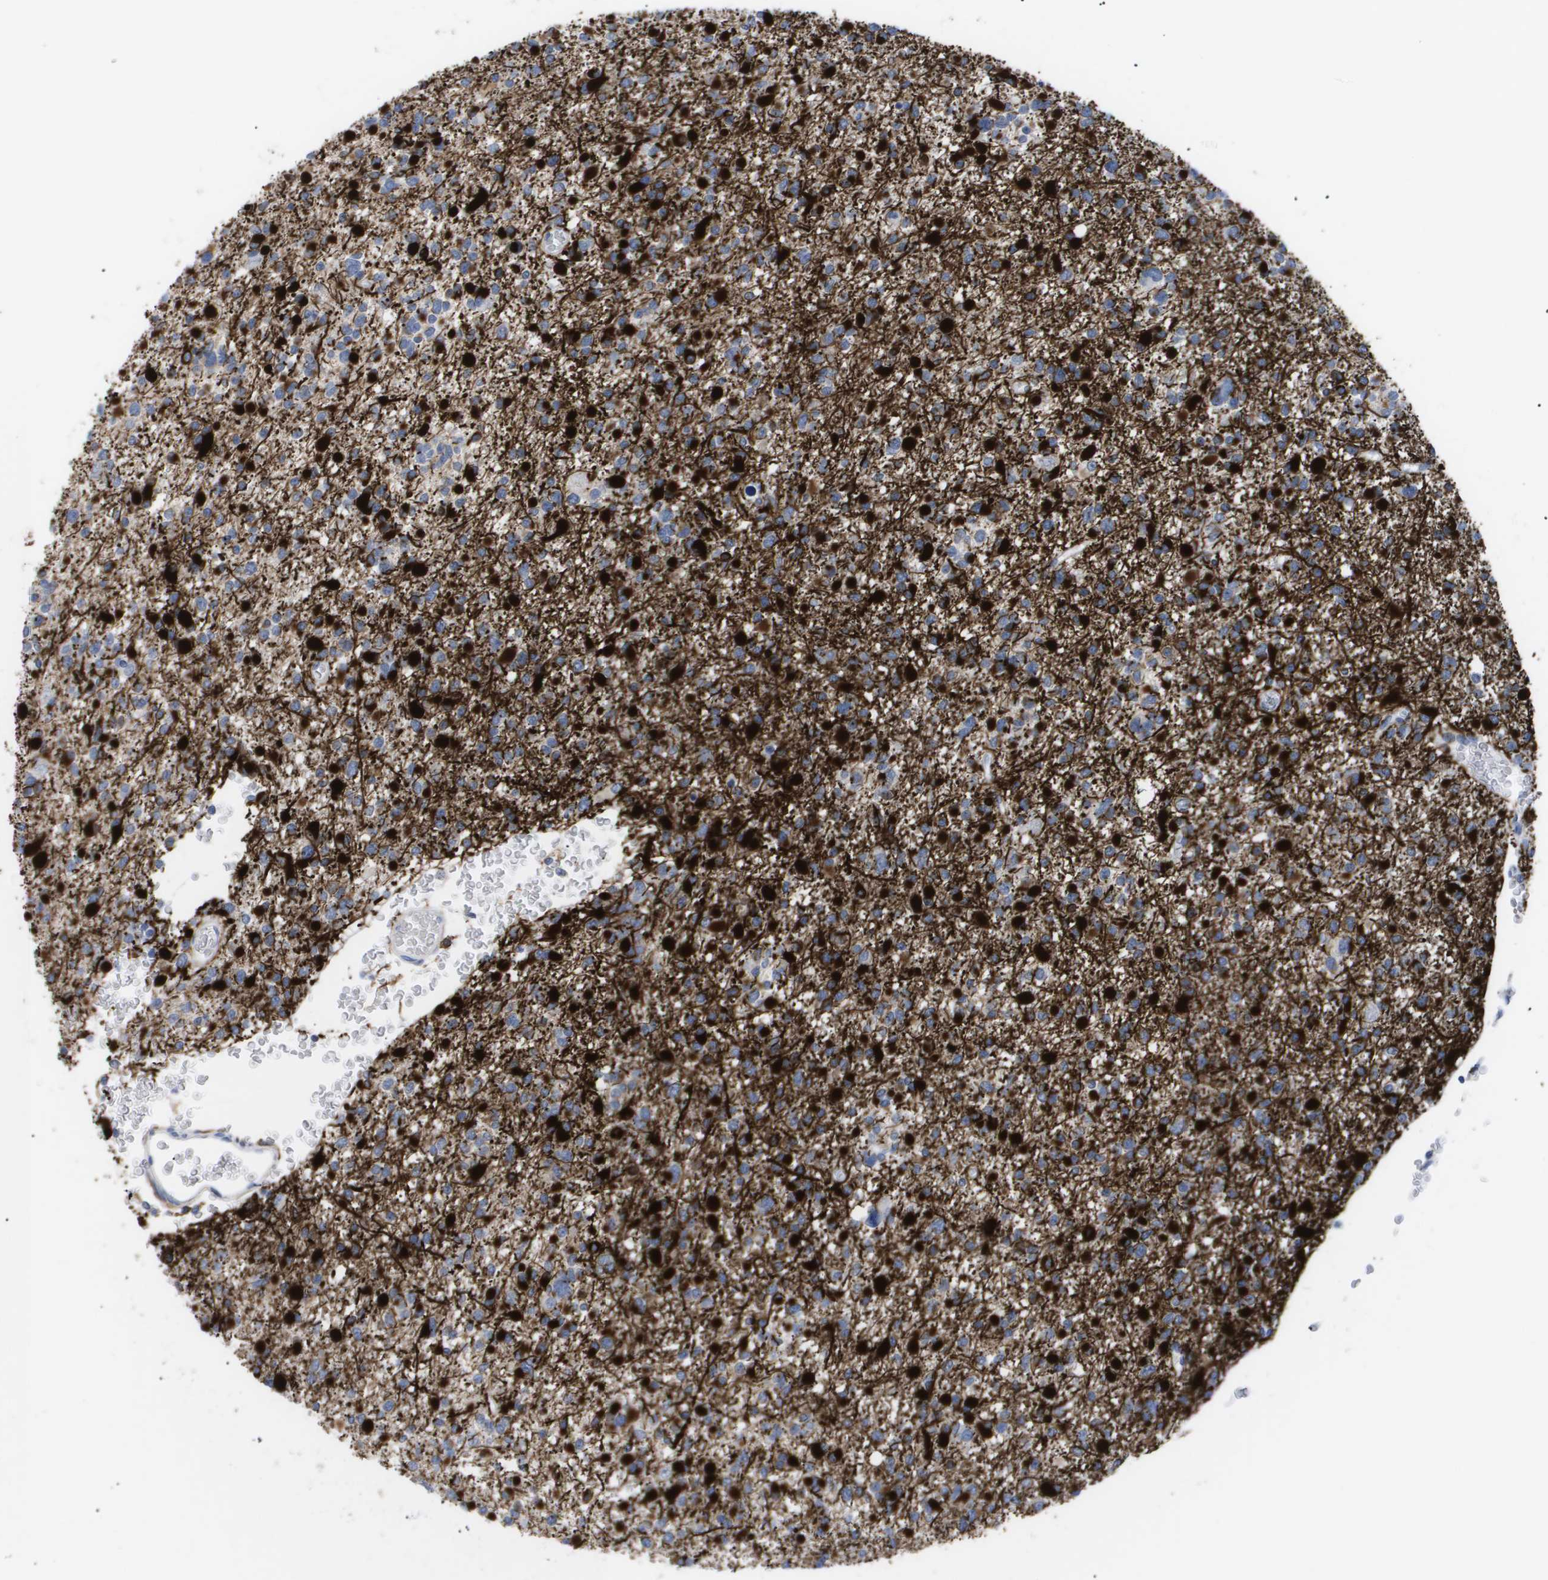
{"staining": {"intensity": "strong", "quantity": "25%-75%", "location": "cytoplasmic/membranous"}, "tissue": "glioma", "cell_type": "Tumor cells", "image_type": "cancer", "snomed": [{"axis": "morphology", "description": "Glioma, malignant, Low grade"}, {"axis": "topography", "description": "Brain"}], "caption": "This is a micrograph of immunohistochemistry staining of malignant glioma (low-grade), which shows strong positivity in the cytoplasmic/membranous of tumor cells.", "gene": "CAV3", "patient": {"sex": "female", "age": 22}}